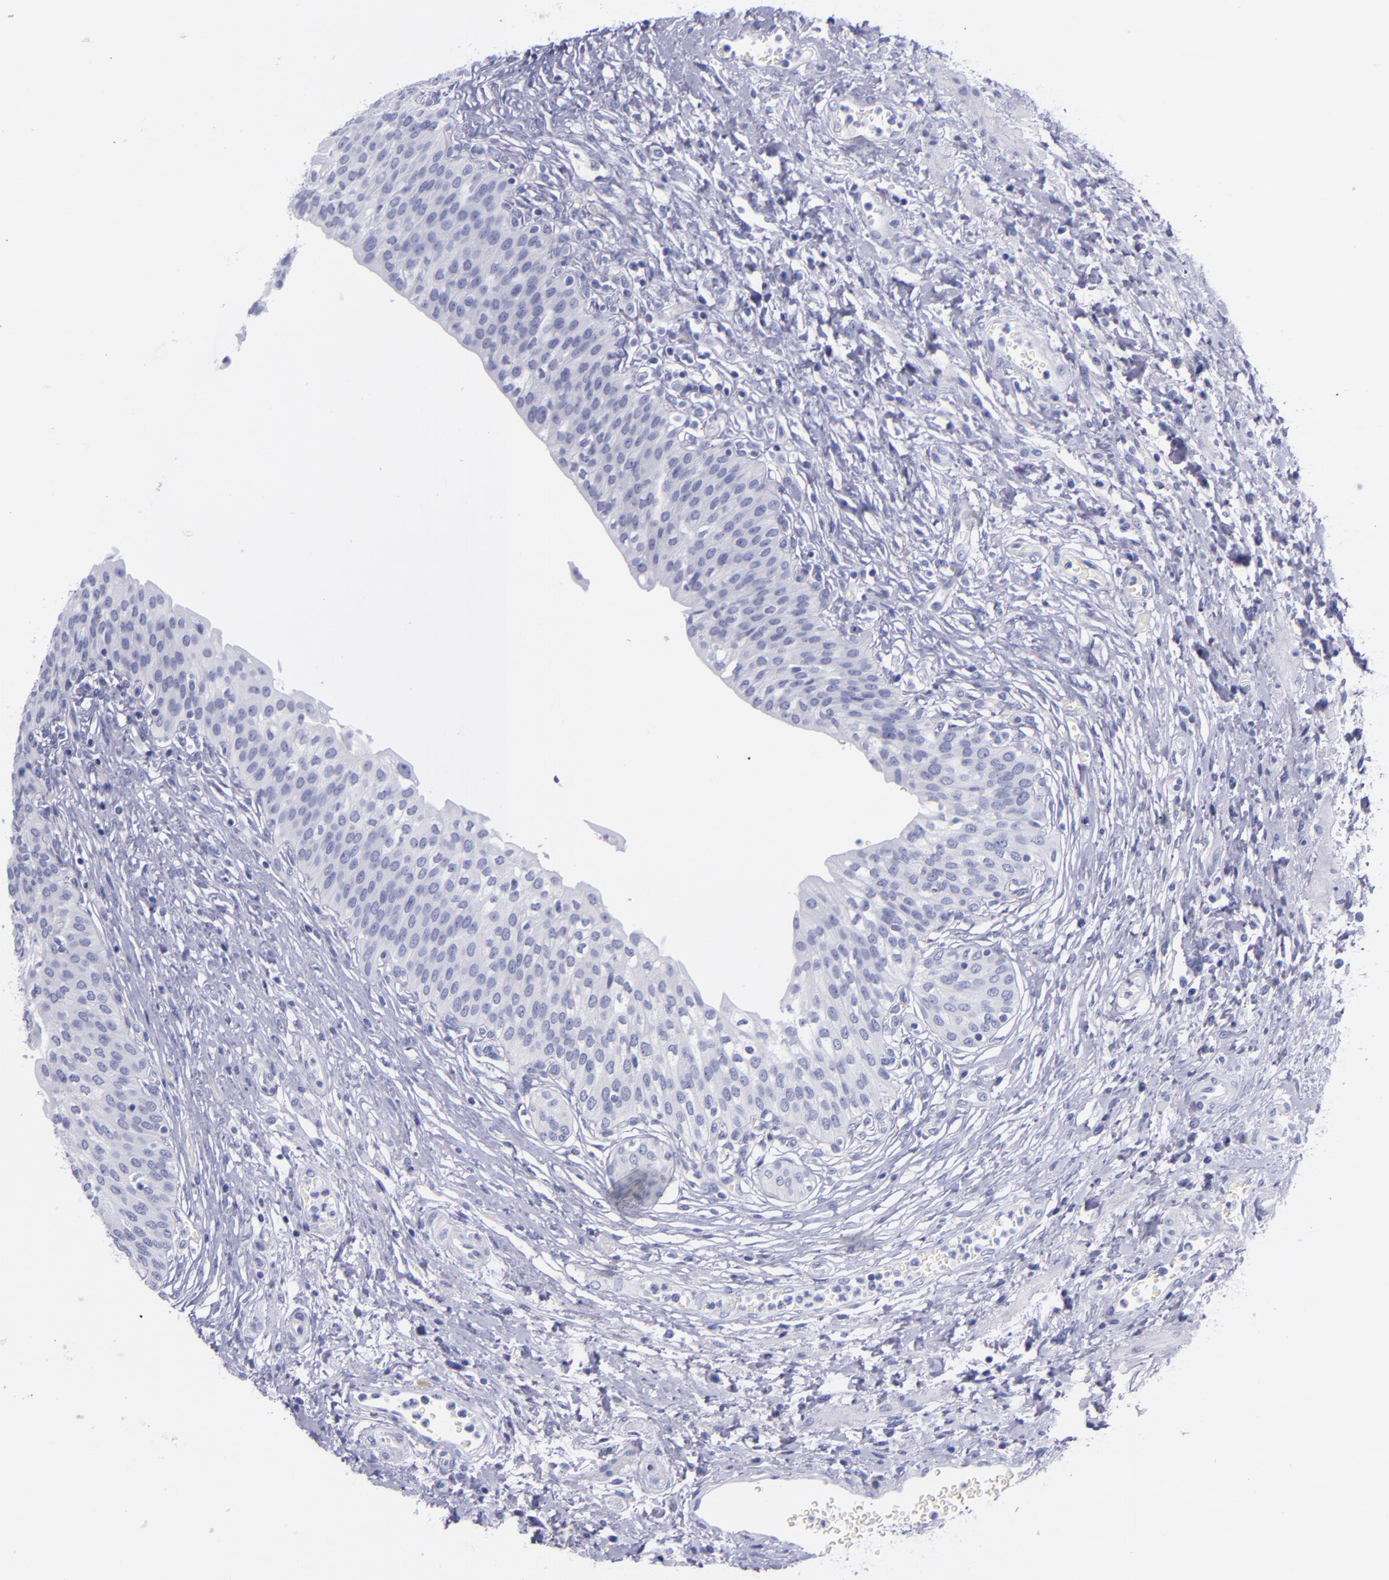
{"staining": {"intensity": "negative", "quantity": "none", "location": "none"}, "tissue": "urinary bladder", "cell_type": "Urothelial cells", "image_type": "normal", "snomed": [{"axis": "morphology", "description": "Normal tissue, NOS"}, {"axis": "topography", "description": "Smooth muscle"}, {"axis": "topography", "description": "Urinary bladder"}], "caption": "DAB (3,3'-diaminobenzidine) immunohistochemical staining of unremarkable human urinary bladder reveals no significant staining in urothelial cells.", "gene": "SV2A", "patient": {"sex": "male", "age": 35}}